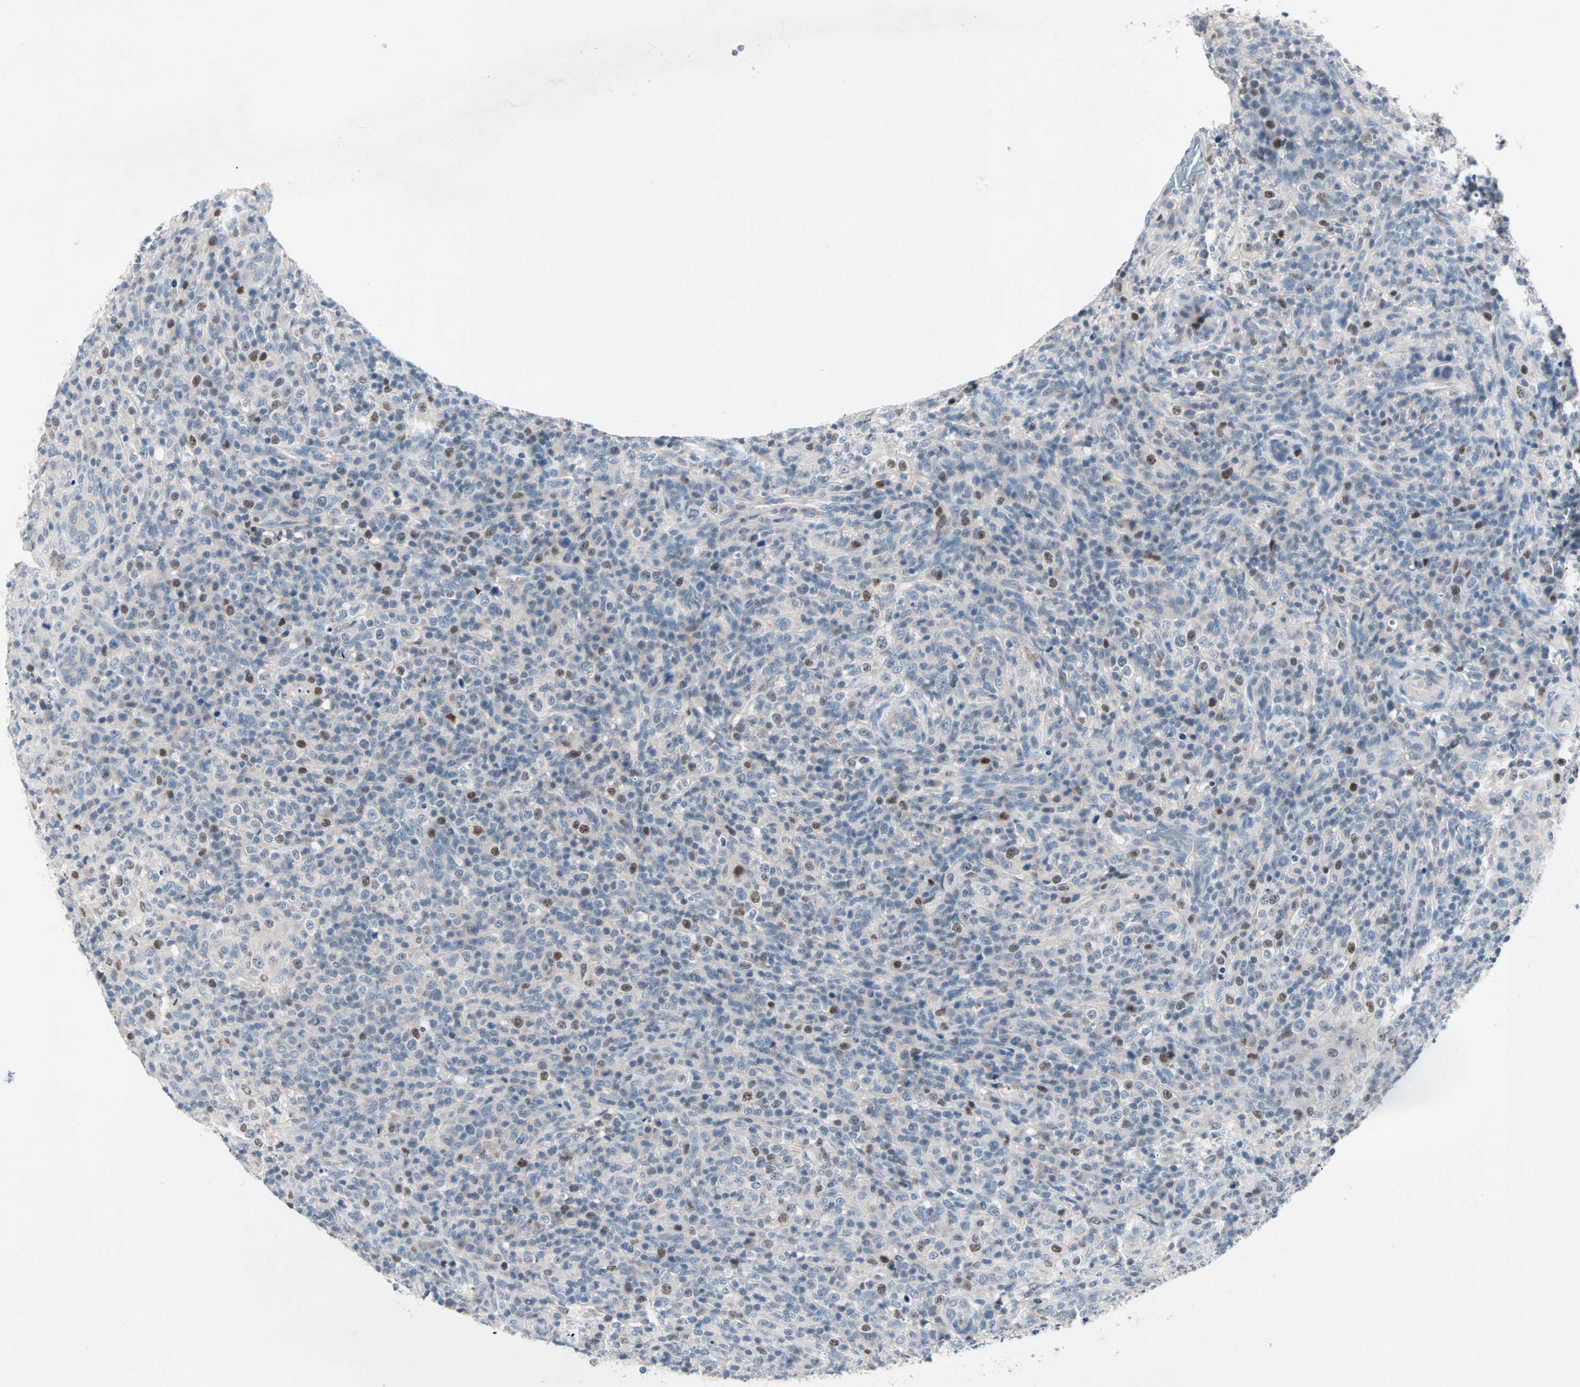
{"staining": {"intensity": "strong", "quantity": "<25%", "location": "nuclear"}, "tissue": "lymphoma", "cell_type": "Tumor cells", "image_type": "cancer", "snomed": [{"axis": "morphology", "description": "Malignant lymphoma, non-Hodgkin's type, High grade"}, {"axis": "topography", "description": "Lymph node"}], "caption": "Protein expression analysis of high-grade malignant lymphoma, non-Hodgkin's type reveals strong nuclear positivity in approximately <25% of tumor cells.", "gene": "CCNE2", "patient": {"sex": "female", "age": 76}}